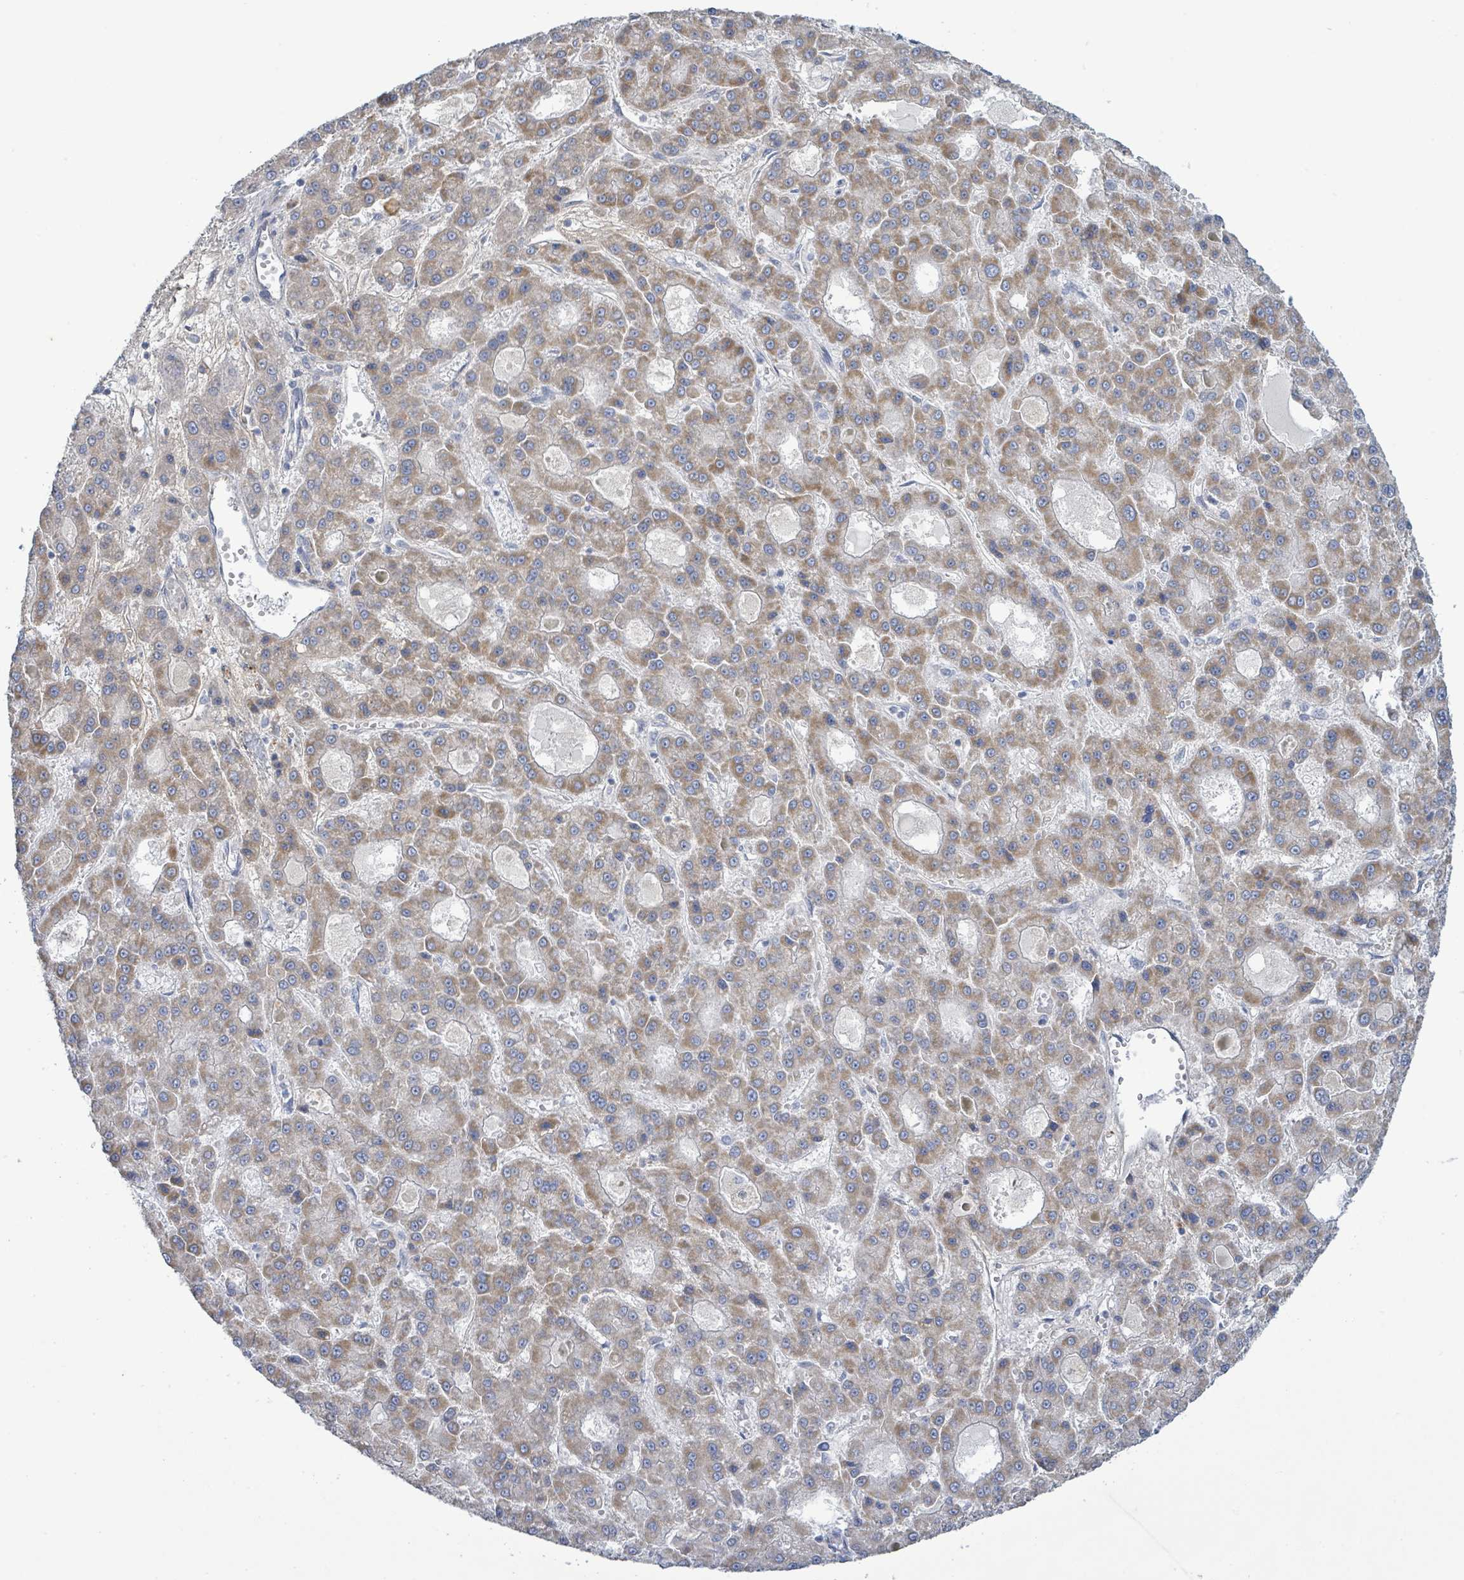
{"staining": {"intensity": "moderate", "quantity": ">75%", "location": "cytoplasmic/membranous"}, "tissue": "liver cancer", "cell_type": "Tumor cells", "image_type": "cancer", "snomed": [{"axis": "morphology", "description": "Carcinoma, Hepatocellular, NOS"}, {"axis": "topography", "description": "Liver"}], "caption": "A micrograph showing moderate cytoplasmic/membranous positivity in approximately >75% of tumor cells in liver hepatocellular carcinoma, as visualized by brown immunohistochemical staining.", "gene": "ALG12", "patient": {"sex": "male", "age": 70}}